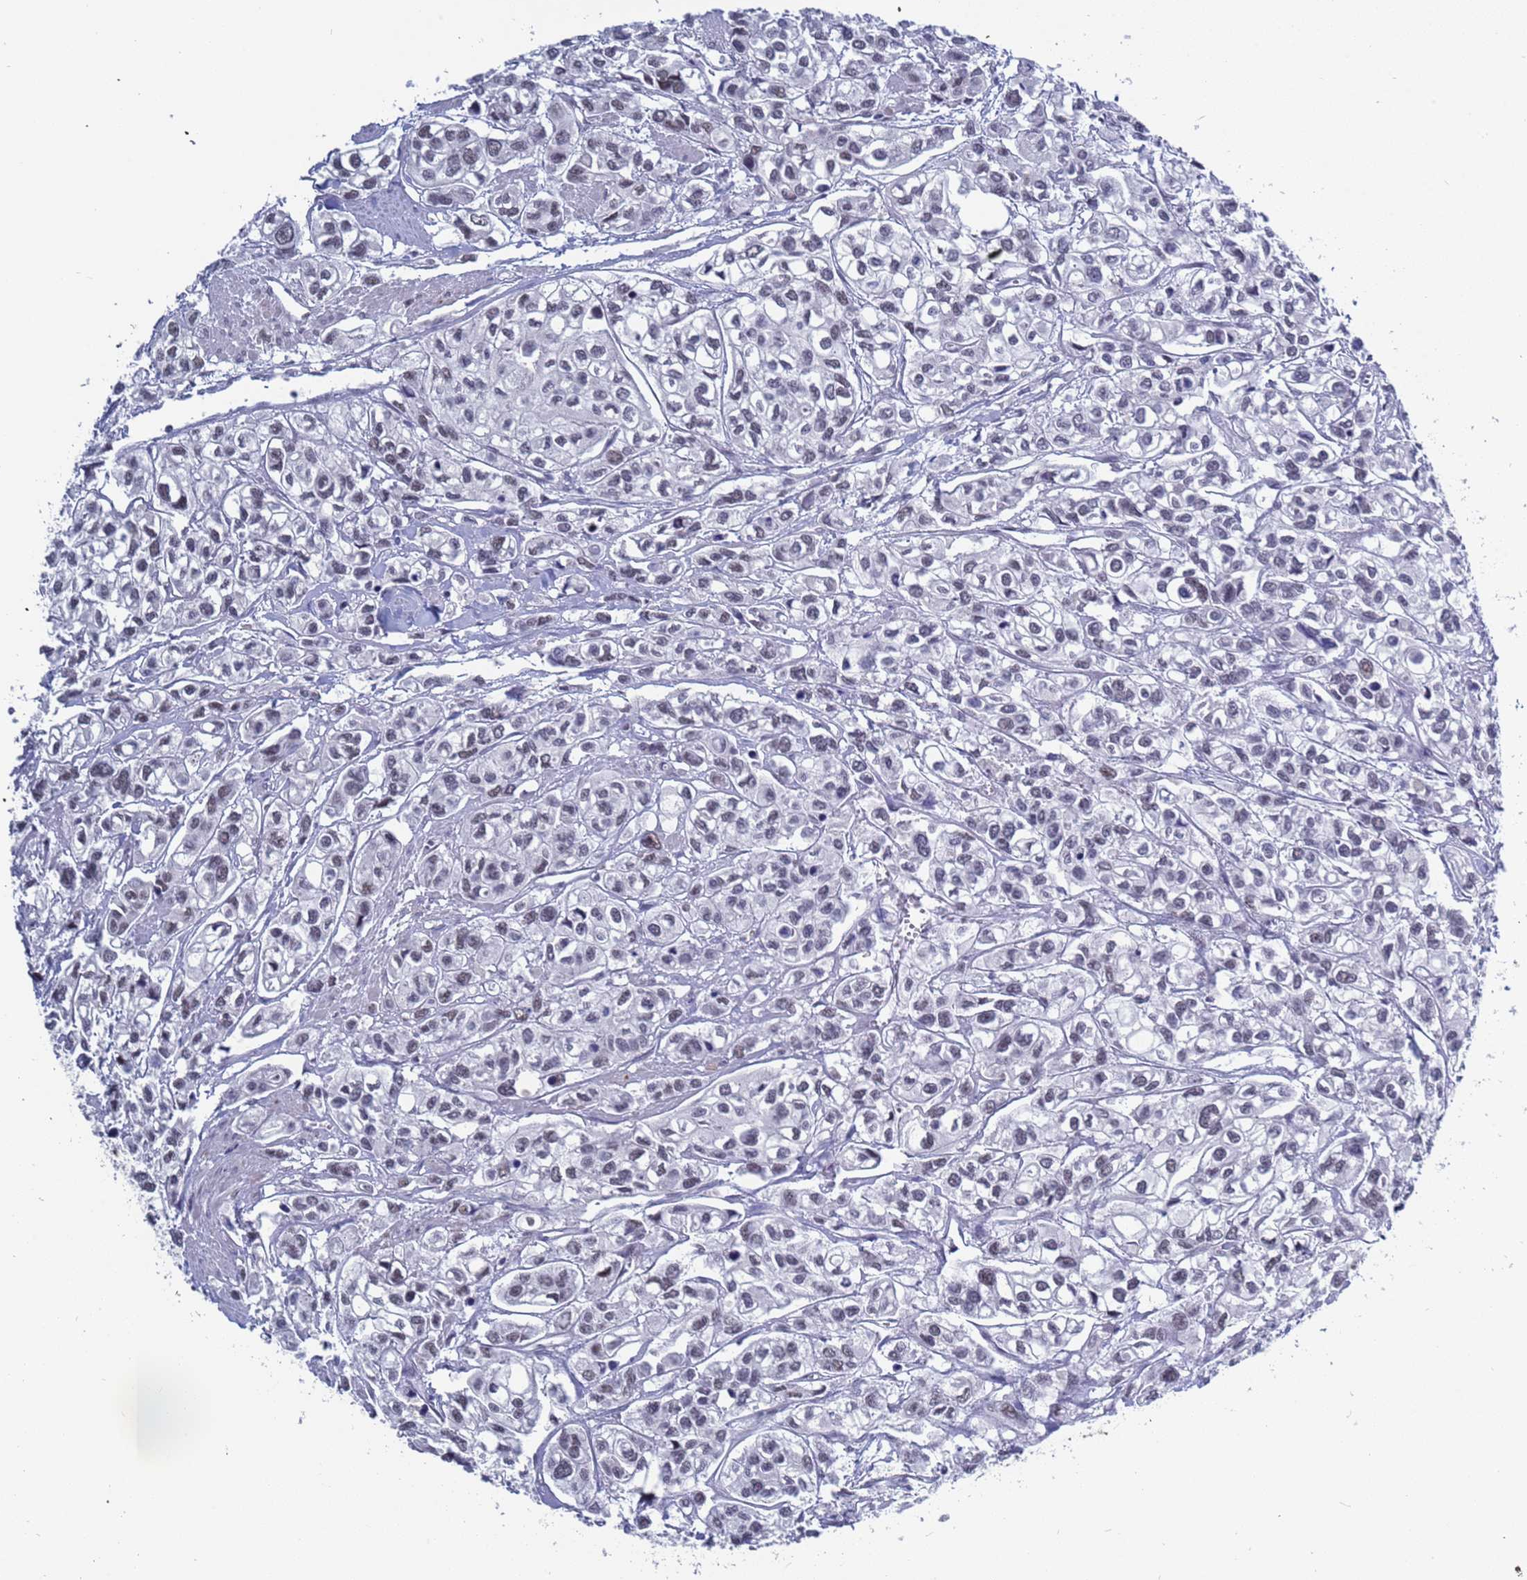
{"staining": {"intensity": "weak", "quantity": "<25%", "location": "nuclear"}, "tissue": "urothelial cancer", "cell_type": "Tumor cells", "image_type": "cancer", "snomed": [{"axis": "morphology", "description": "Urothelial carcinoma, High grade"}, {"axis": "topography", "description": "Urinary bladder"}], "caption": "Immunohistochemical staining of urothelial cancer demonstrates no significant staining in tumor cells. The staining was performed using DAB (3,3'-diaminobenzidine) to visualize the protein expression in brown, while the nuclei were stained in blue with hematoxylin (Magnification: 20x).", "gene": "CXorf65", "patient": {"sex": "male", "age": 67}}